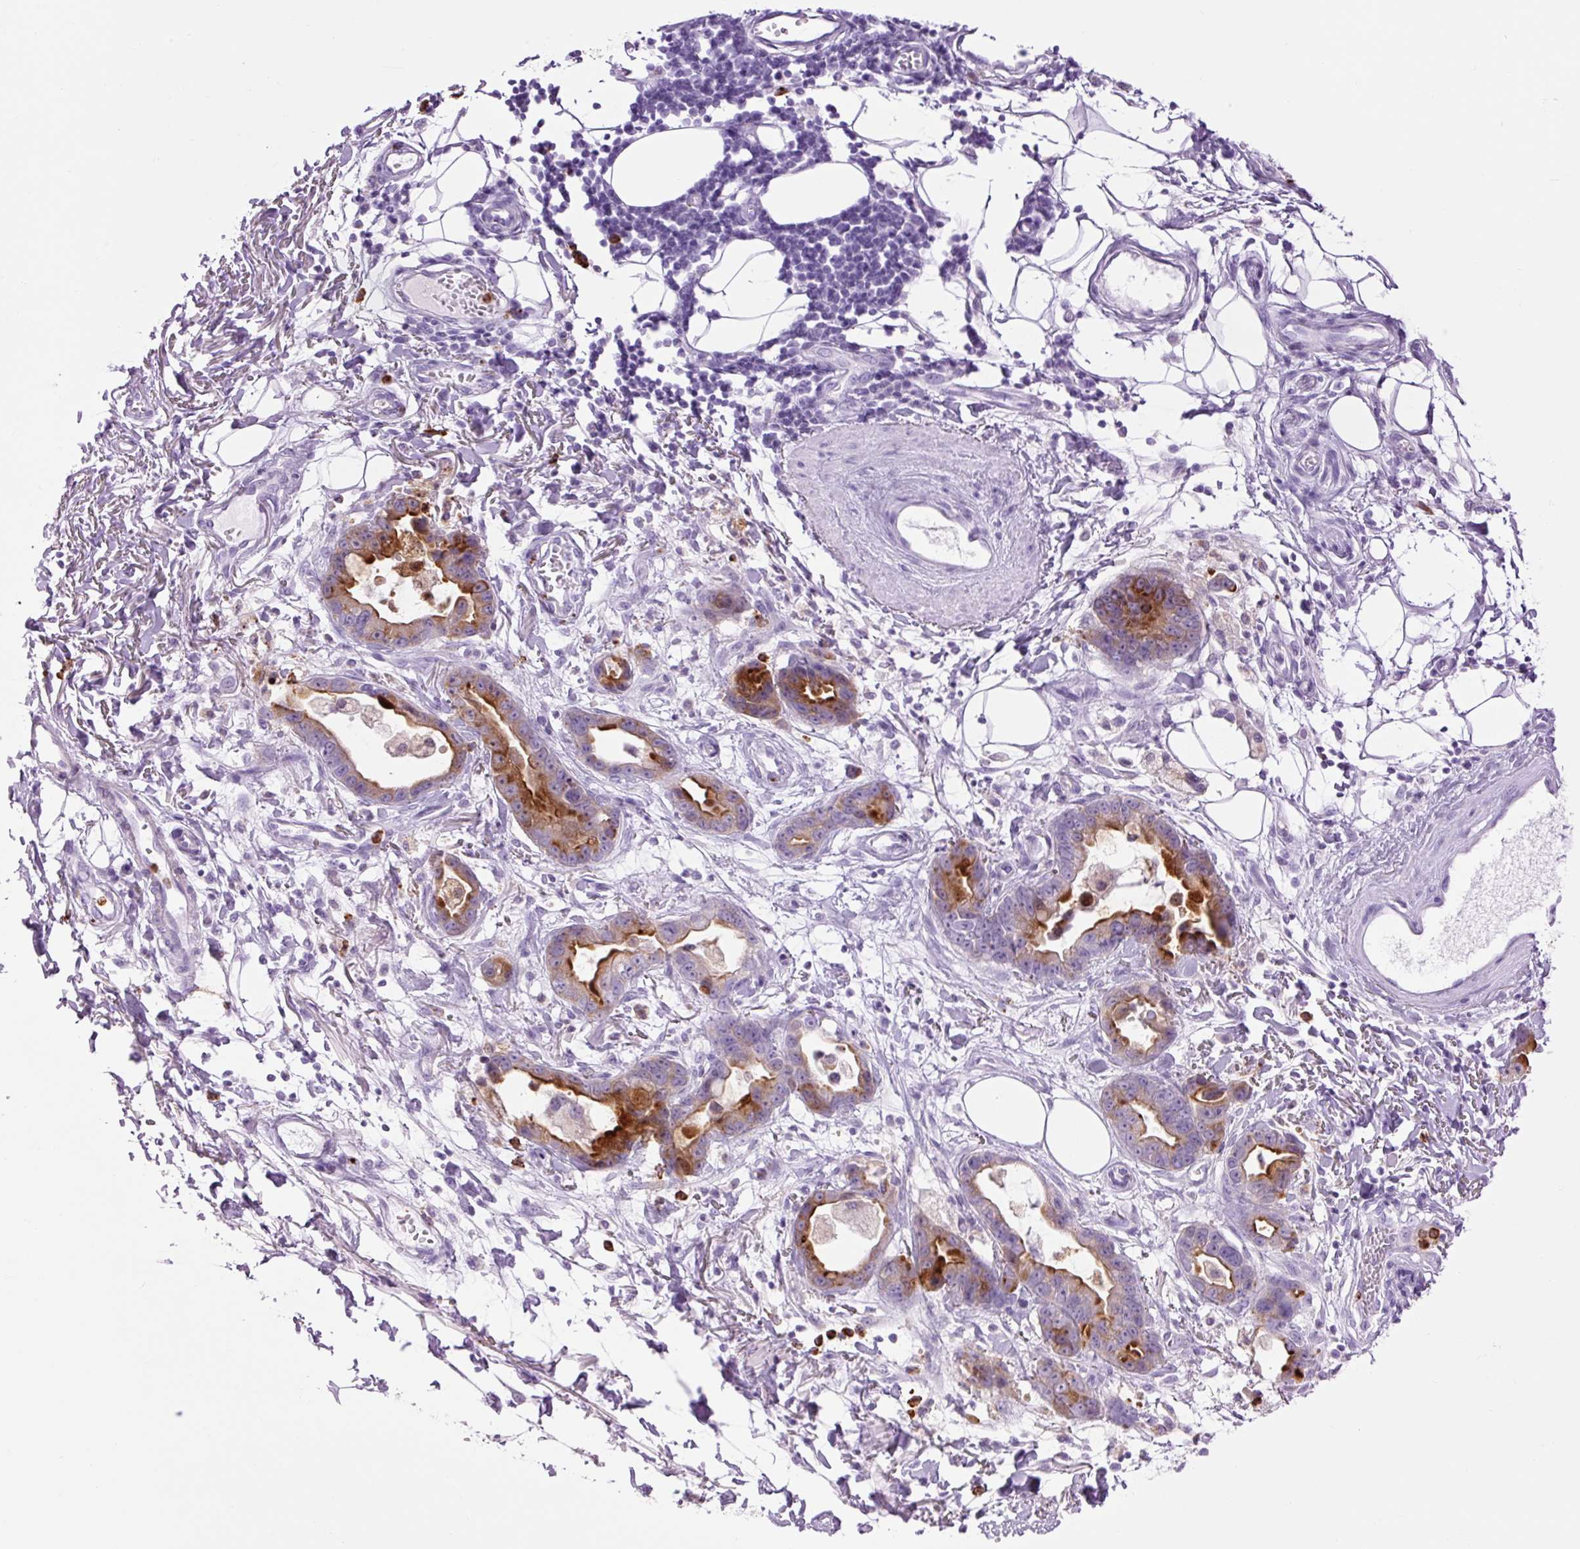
{"staining": {"intensity": "strong", "quantity": "25%-75%", "location": "cytoplasmic/membranous"}, "tissue": "stomach cancer", "cell_type": "Tumor cells", "image_type": "cancer", "snomed": [{"axis": "morphology", "description": "Adenocarcinoma, NOS"}, {"axis": "topography", "description": "Stomach"}], "caption": "Approximately 25%-75% of tumor cells in adenocarcinoma (stomach) show strong cytoplasmic/membranous protein staining as visualized by brown immunohistochemical staining.", "gene": "LYZ", "patient": {"sex": "male", "age": 55}}